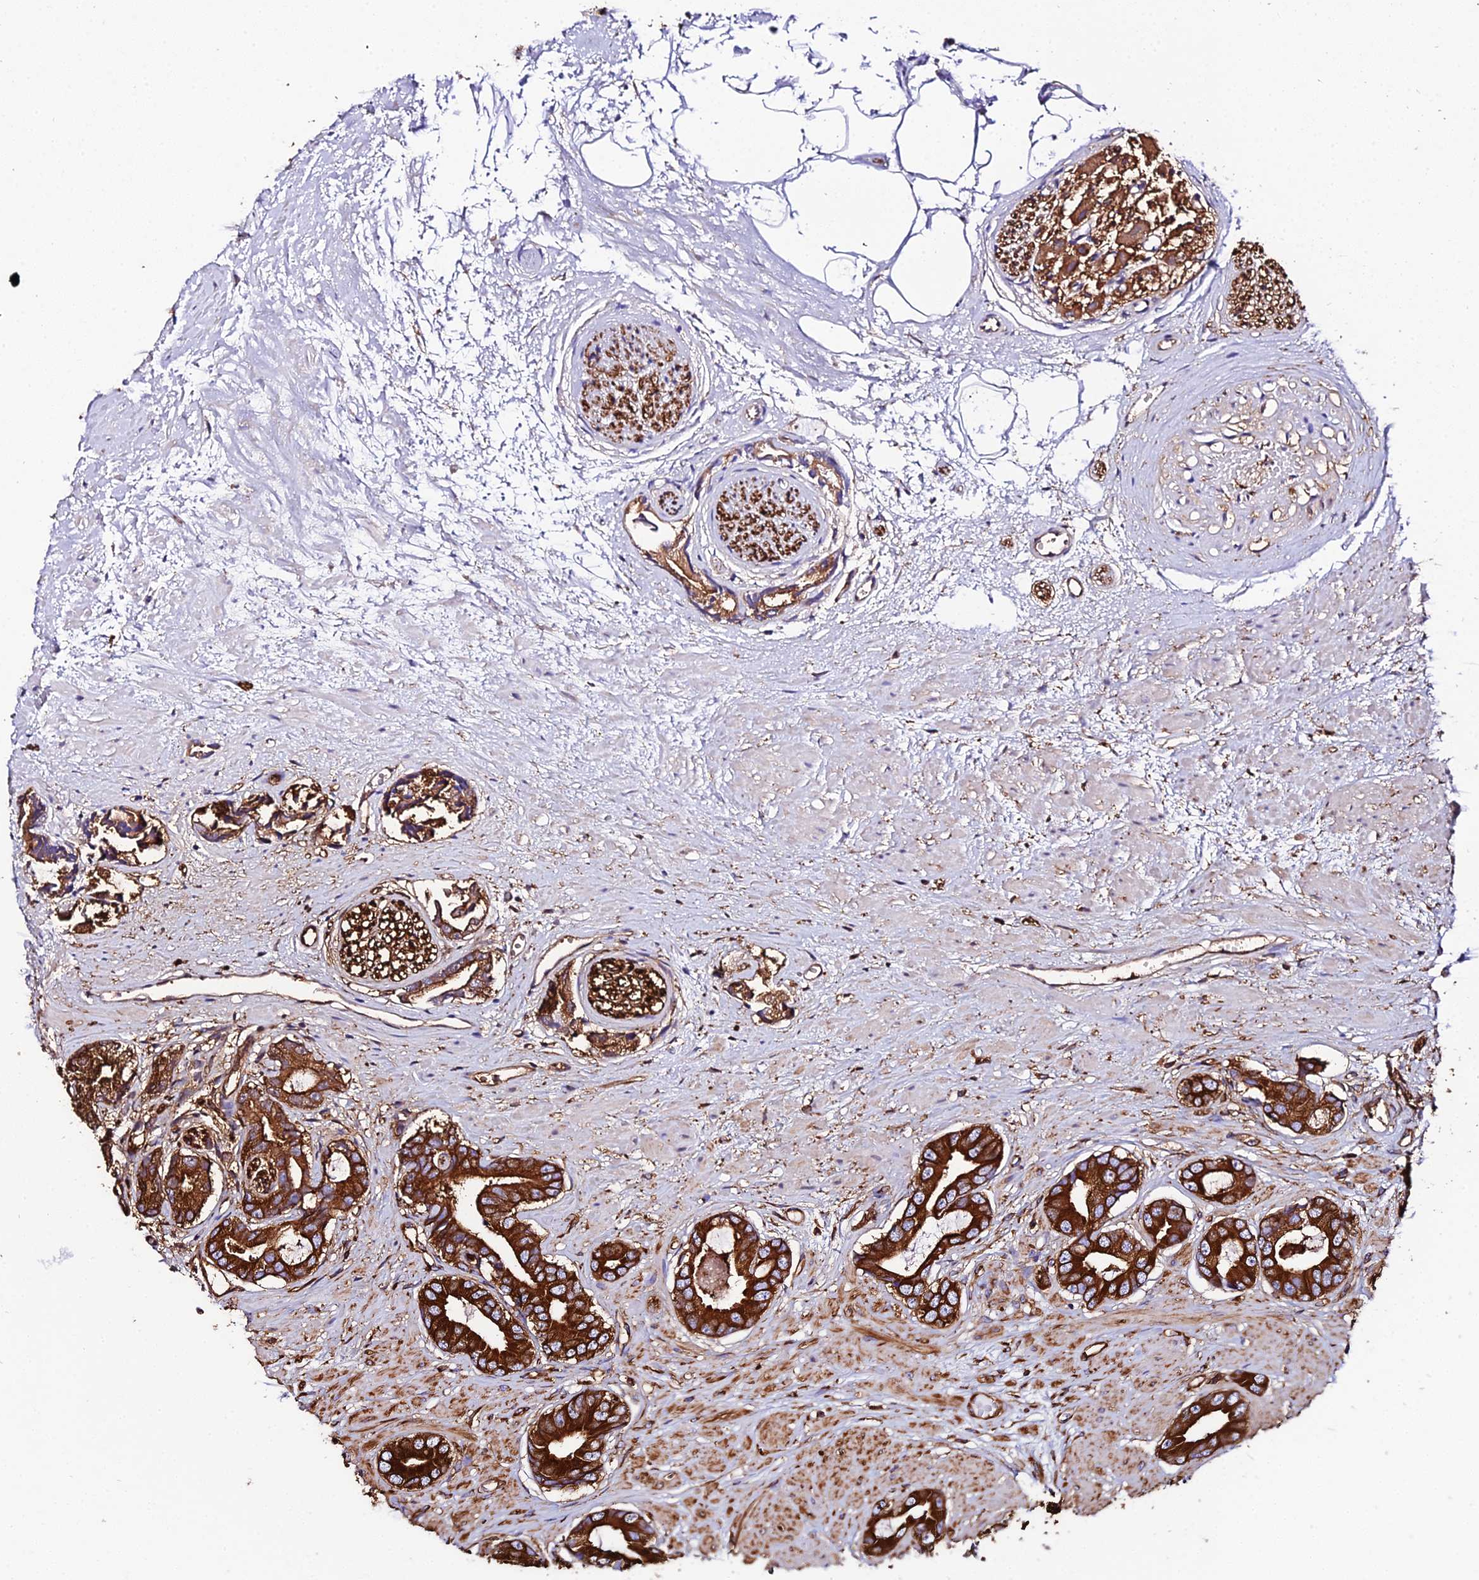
{"staining": {"intensity": "strong", "quantity": ">75%", "location": "cytoplasmic/membranous"}, "tissue": "prostate cancer", "cell_type": "Tumor cells", "image_type": "cancer", "snomed": [{"axis": "morphology", "description": "Adenocarcinoma, Low grade"}, {"axis": "topography", "description": "Prostate"}], "caption": "Prostate cancer stained for a protein (brown) demonstrates strong cytoplasmic/membranous positive expression in about >75% of tumor cells.", "gene": "TUBA3D", "patient": {"sex": "male", "age": 64}}